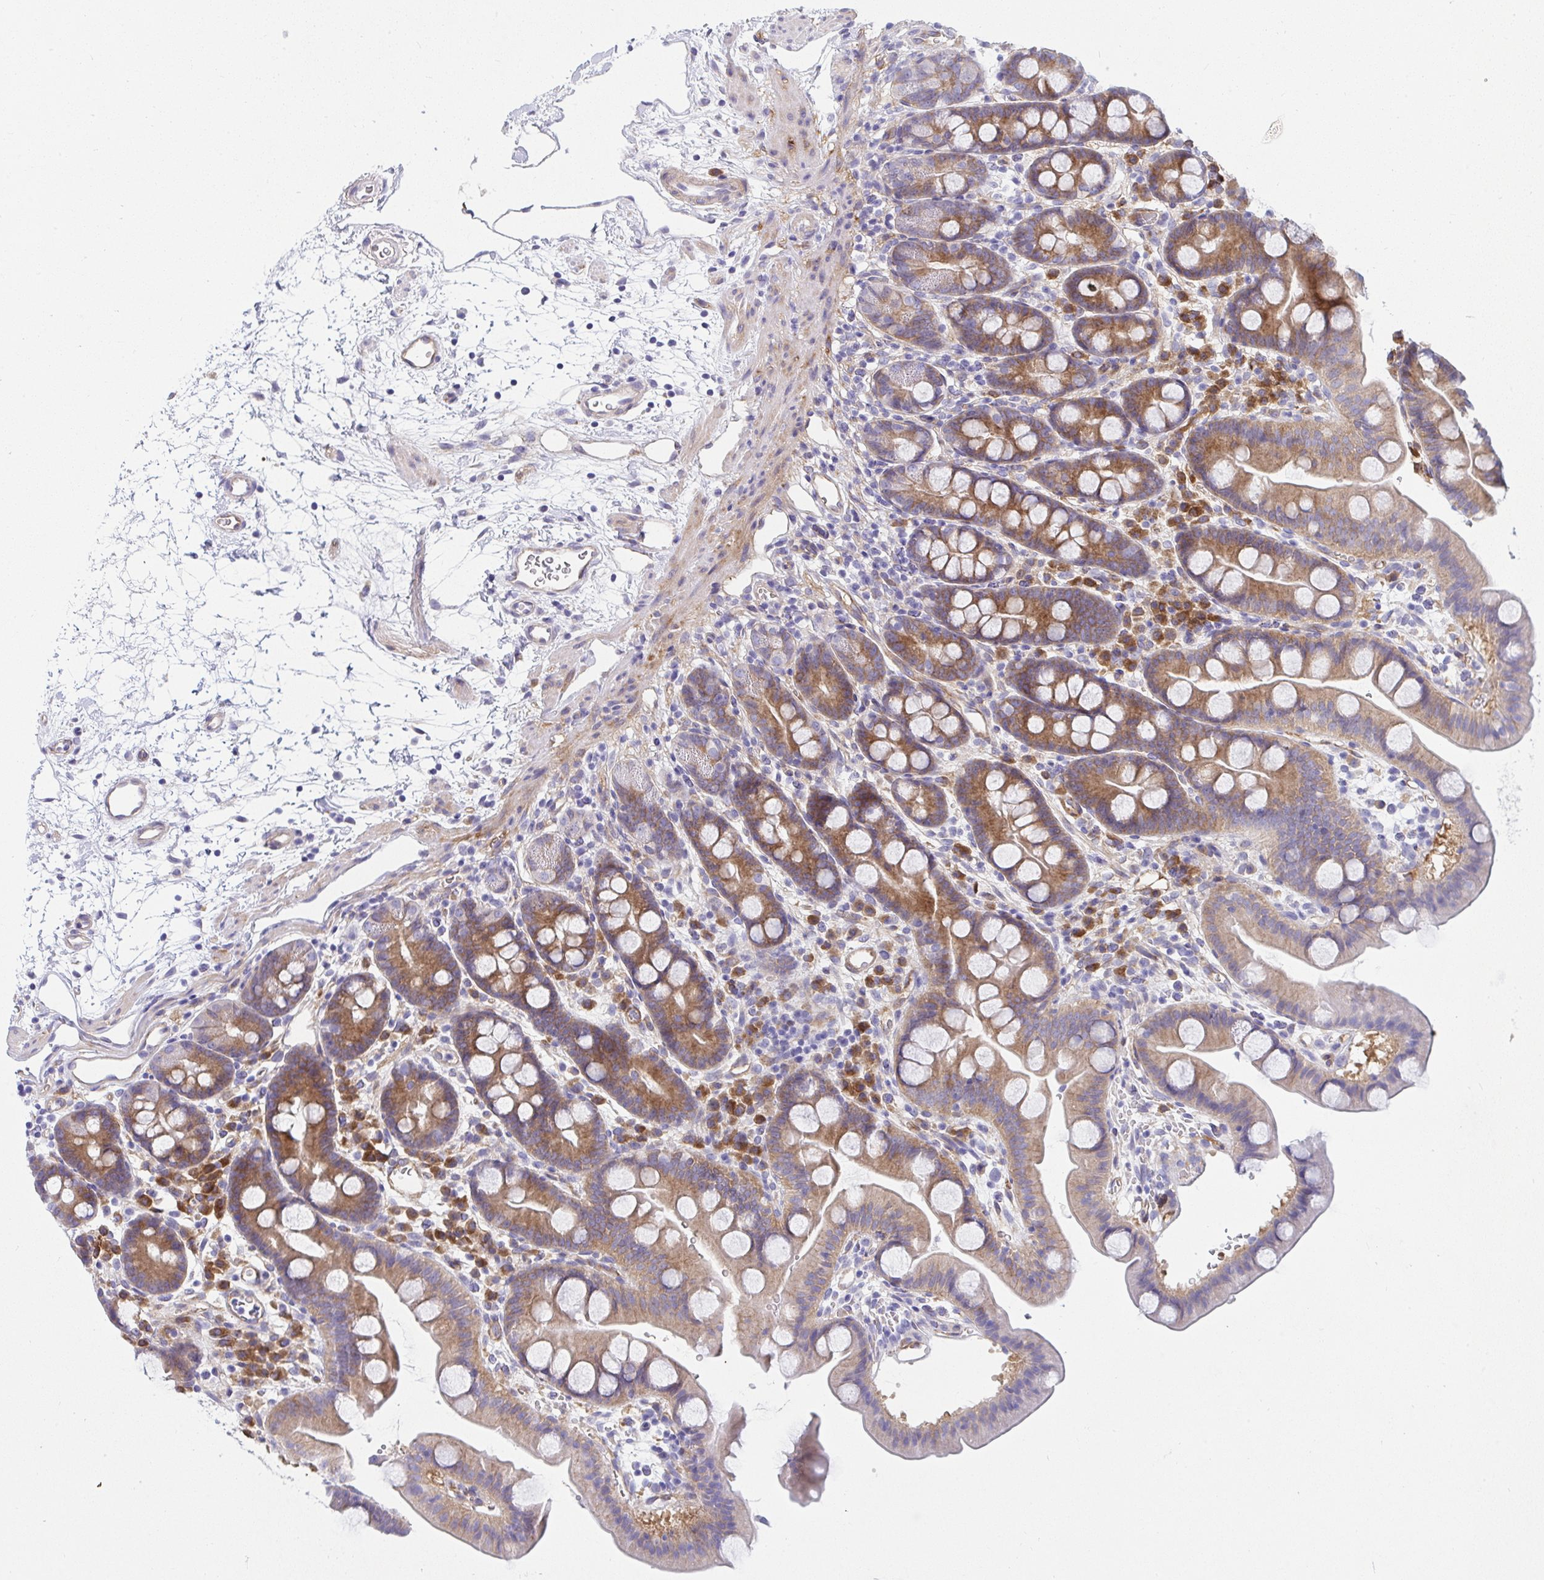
{"staining": {"intensity": "moderate", "quantity": "25%-75%", "location": "cytoplasmic/membranous"}, "tissue": "duodenum", "cell_type": "Glandular cells", "image_type": "normal", "snomed": [{"axis": "morphology", "description": "Normal tissue, NOS"}, {"axis": "topography", "description": "Duodenum"}], "caption": "Brown immunohistochemical staining in unremarkable human duodenum demonstrates moderate cytoplasmic/membranous staining in approximately 25%-75% of glandular cells.", "gene": "GAB1", "patient": {"sex": "male", "age": 59}}